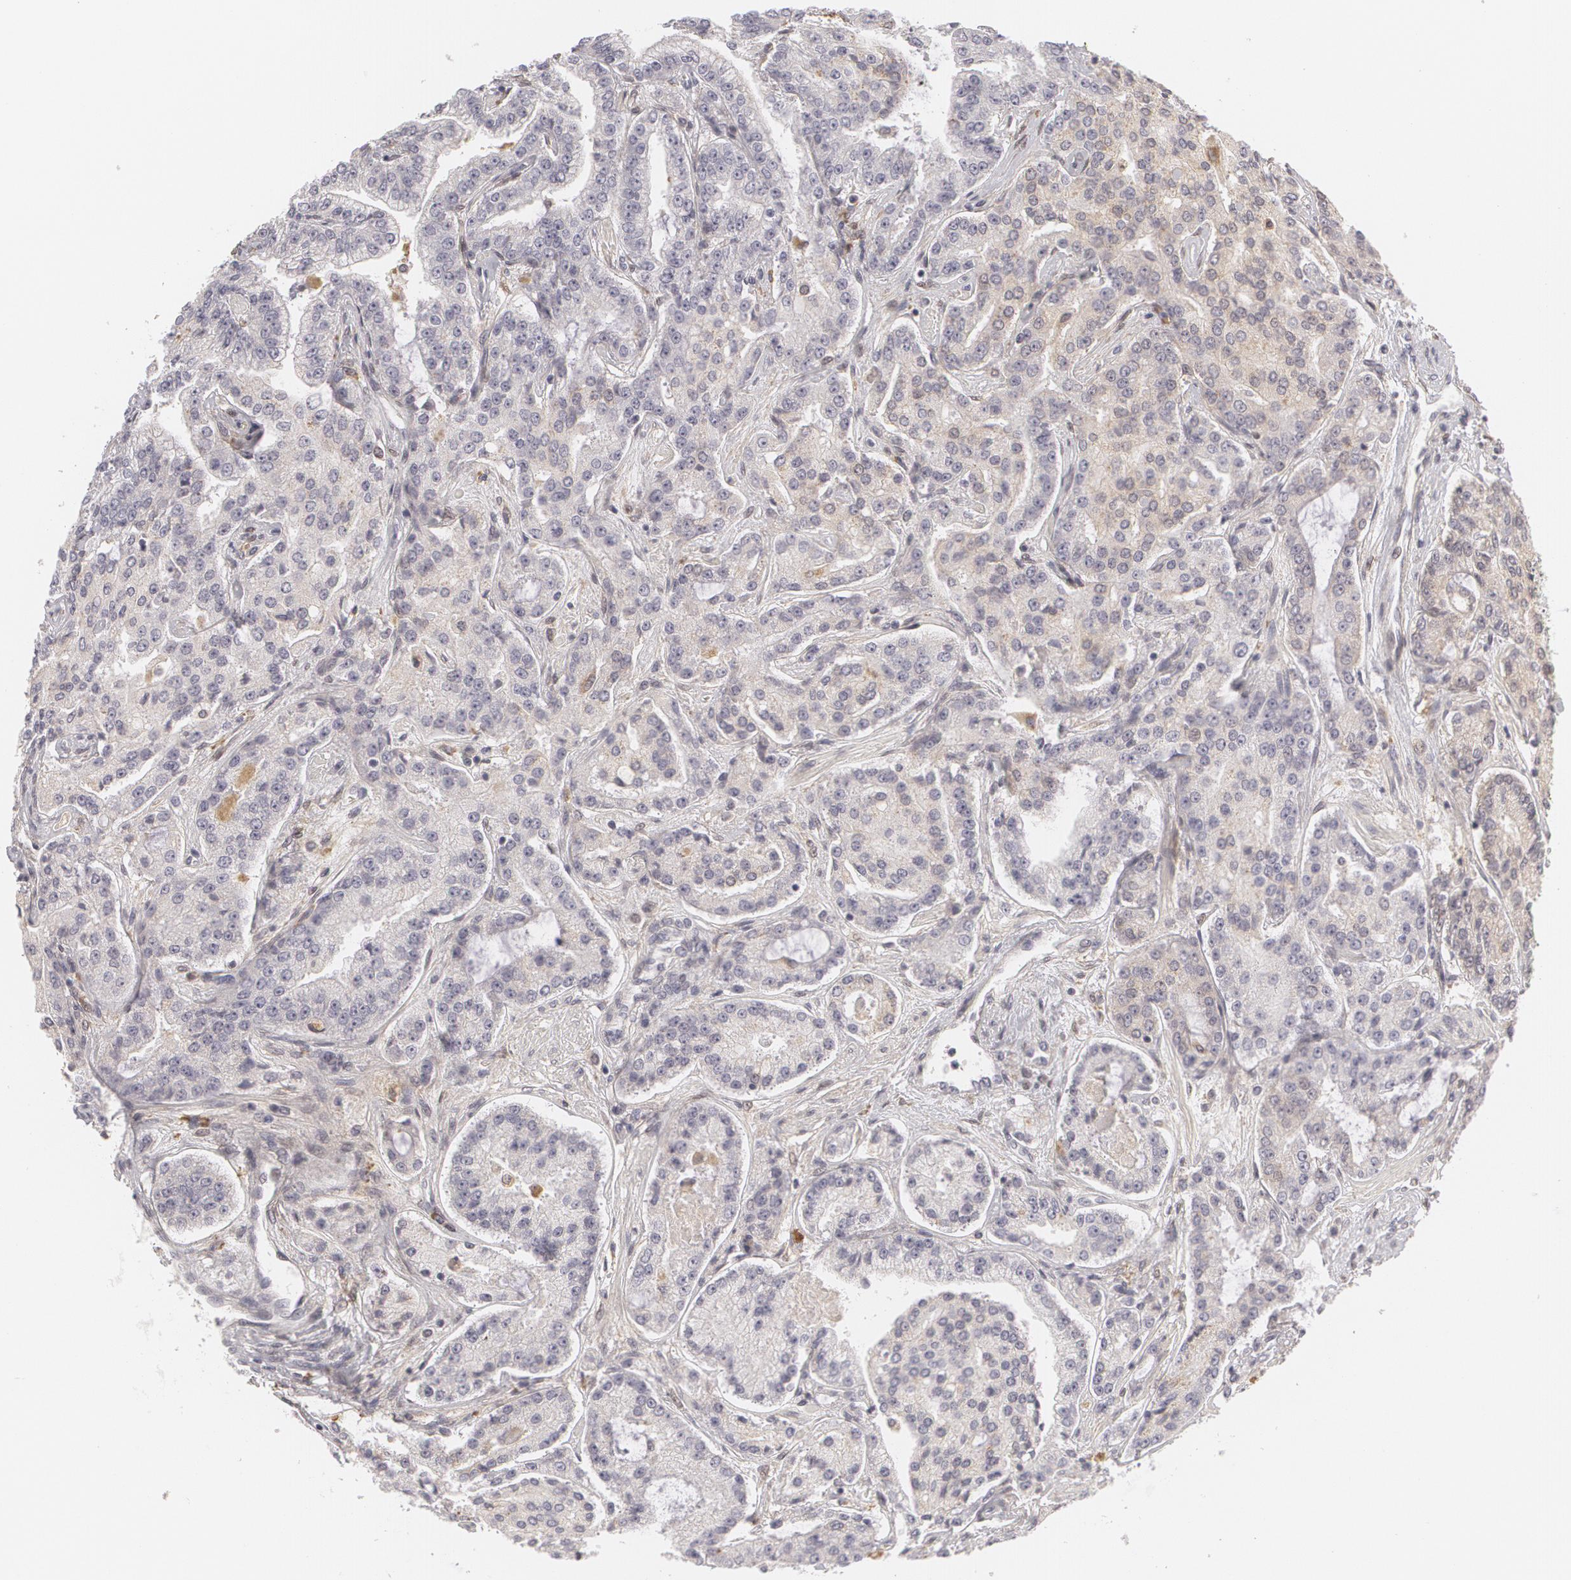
{"staining": {"intensity": "negative", "quantity": "none", "location": "none"}, "tissue": "prostate cancer", "cell_type": "Tumor cells", "image_type": "cancer", "snomed": [{"axis": "morphology", "description": "Adenocarcinoma, Medium grade"}, {"axis": "topography", "description": "Prostate"}], "caption": "A histopathology image of human medium-grade adenocarcinoma (prostate) is negative for staining in tumor cells. Nuclei are stained in blue.", "gene": "EFS", "patient": {"sex": "male", "age": 72}}